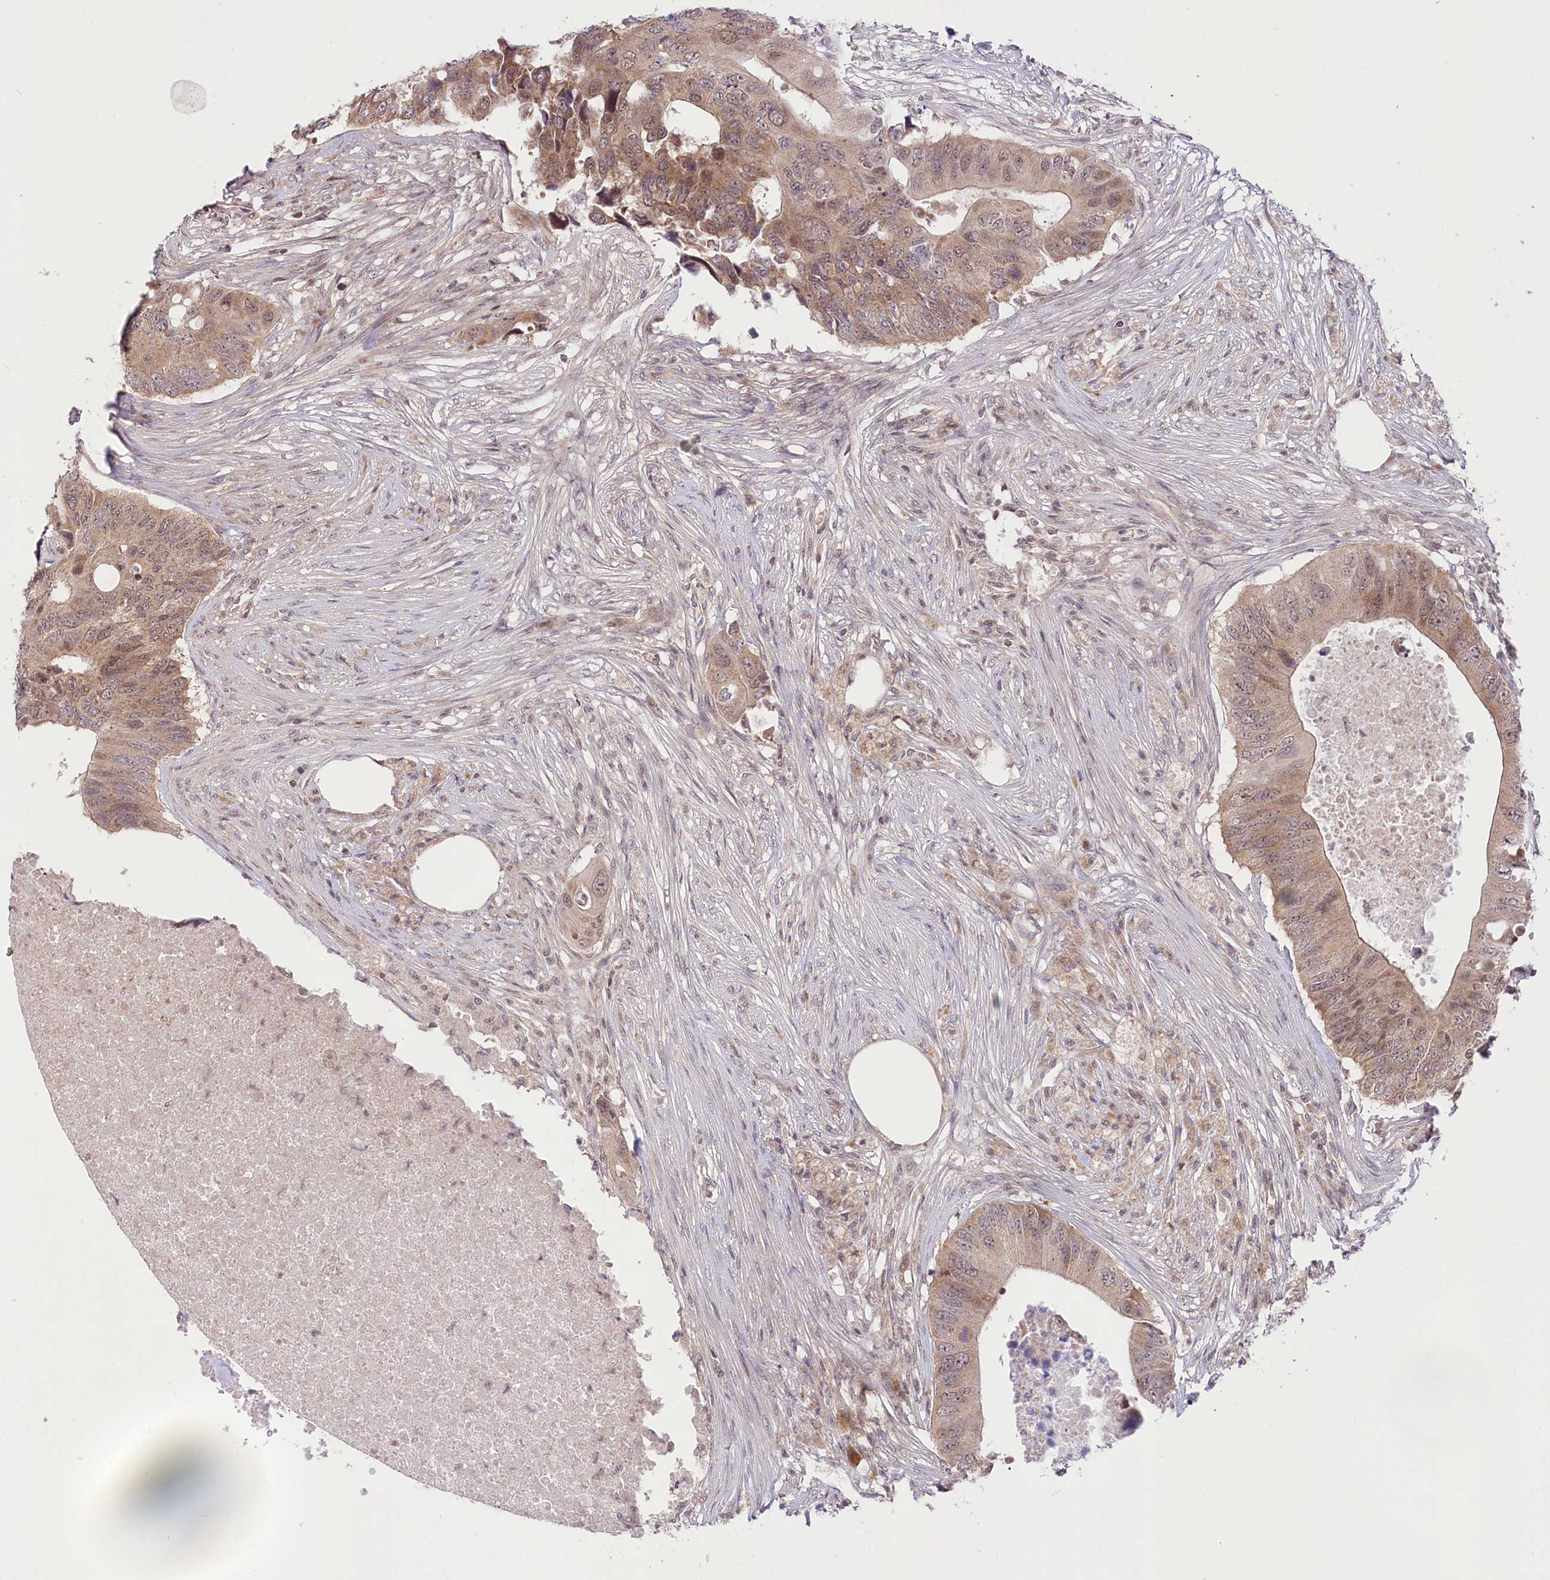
{"staining": {"intensity": "moderate", "quantity": "25%-75%", "location": "cytoplasmic/membranous,nuclear"}, "tissue": "colorectal cancer", "cell_type": "Tumor cells", "image_type": "cancer", "snomed": [{"axis": "morphology", "description": "Adenocarcinoma, NOS"}, {"axis": "topography", "description": "Colon"}], "caption": "Immunohistochemistry (IHC) (DAB (3,3'-diaminobenzidine)) staining of colorectal cancer shows moderate cytoplasmic/membranous and nuclear protein expression in approximately 25%-75% of tumor cells.", "gene": "ZMAT2", "patient": {"sex": "male", "age": 71}}